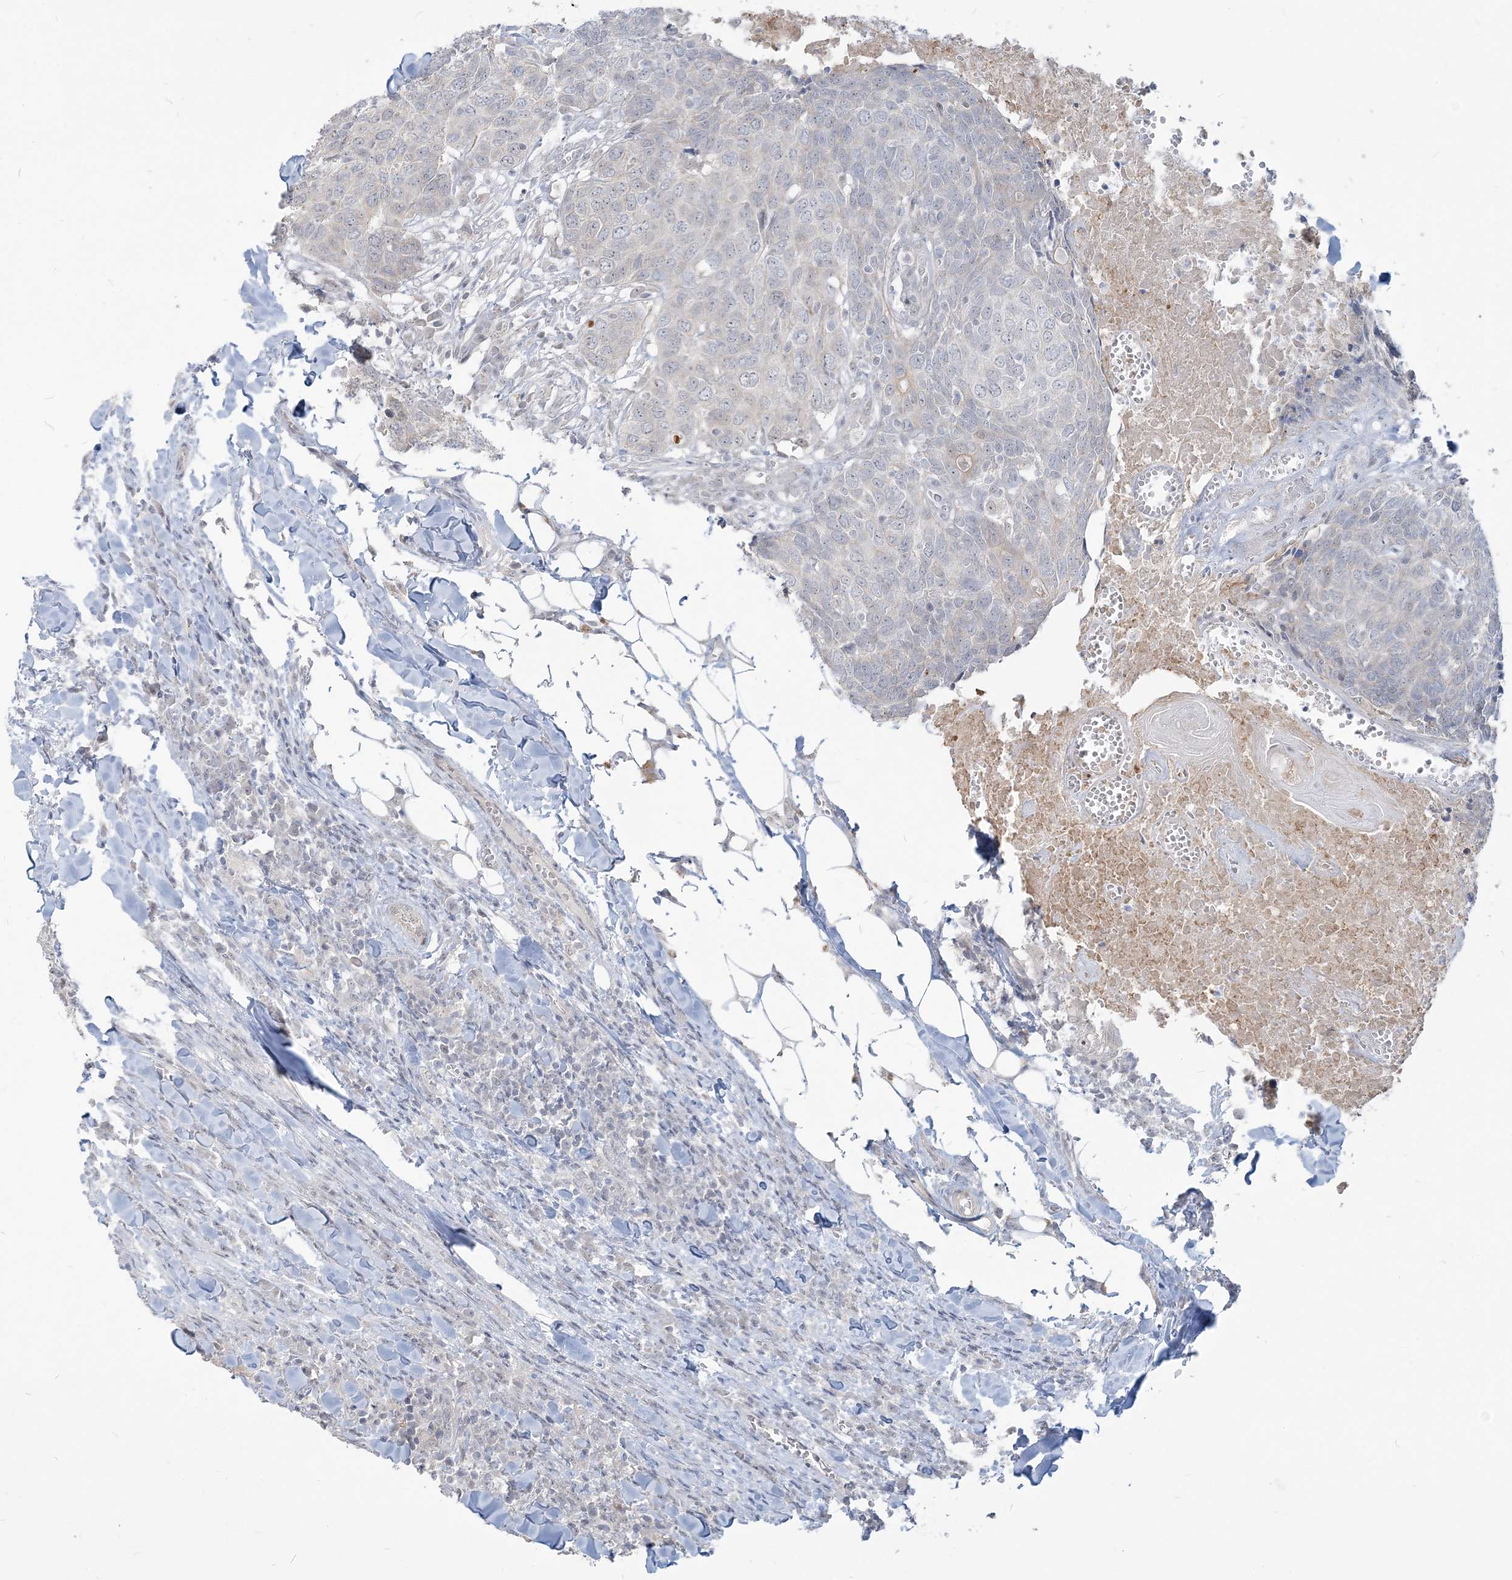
{"staining": {"intensity": "negative", "quantity": "none", "location": "none"}, "tissue": "head and neck cancer", "cell_type": "Tumor cells", "image_type": "cancer", "snomed": [{"axis": "morphology", "description": "Squamous cell carcinoma, NOS"}, {"axis": "topography", "description": "Head-Neck"}], "caption": "High power microscopy photomicrograph of an IHC histopathology image of head and neck cancer, revealing no significant expression in tumor cells.", "gene": "SDAD1", "patient": {"sex": "male", "age": 66}}